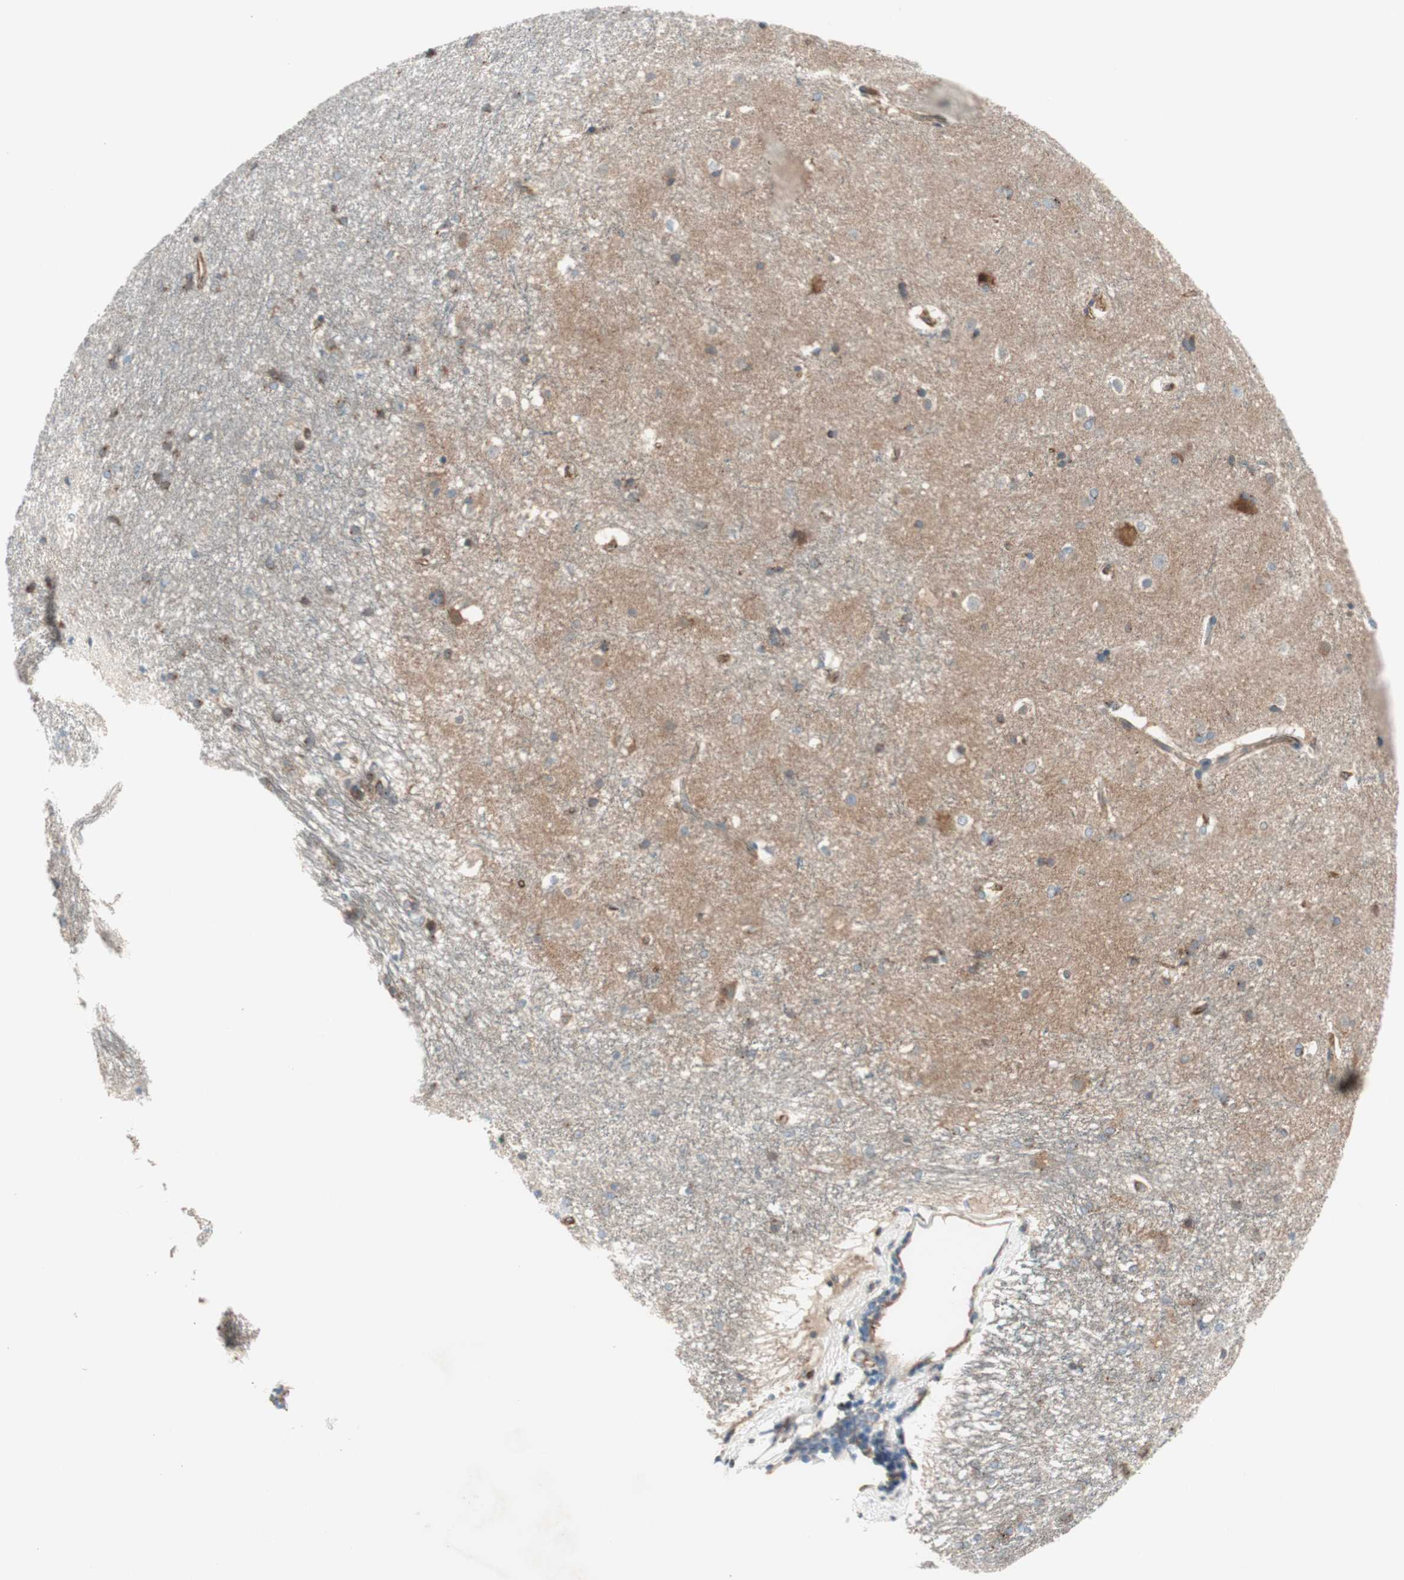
{"staining": {"intensity": "negative", "quantity": "none", "location": "none"}, "tissue": "caudate", "cell_type": "Glial cells", "image_type": "normal", "snomed": [{"axis": "morphology", "description": "Normal tissue, NOS"}, {"axis": "topography", "description": "Lateral ventricle wall"}], "caption": "The immunohistochemistry (IHC) photomicrograph has no significant staining in glial cells of caudate.", "gene": "SRCIN1", "patient": {"sex": "female", "age": 19}}